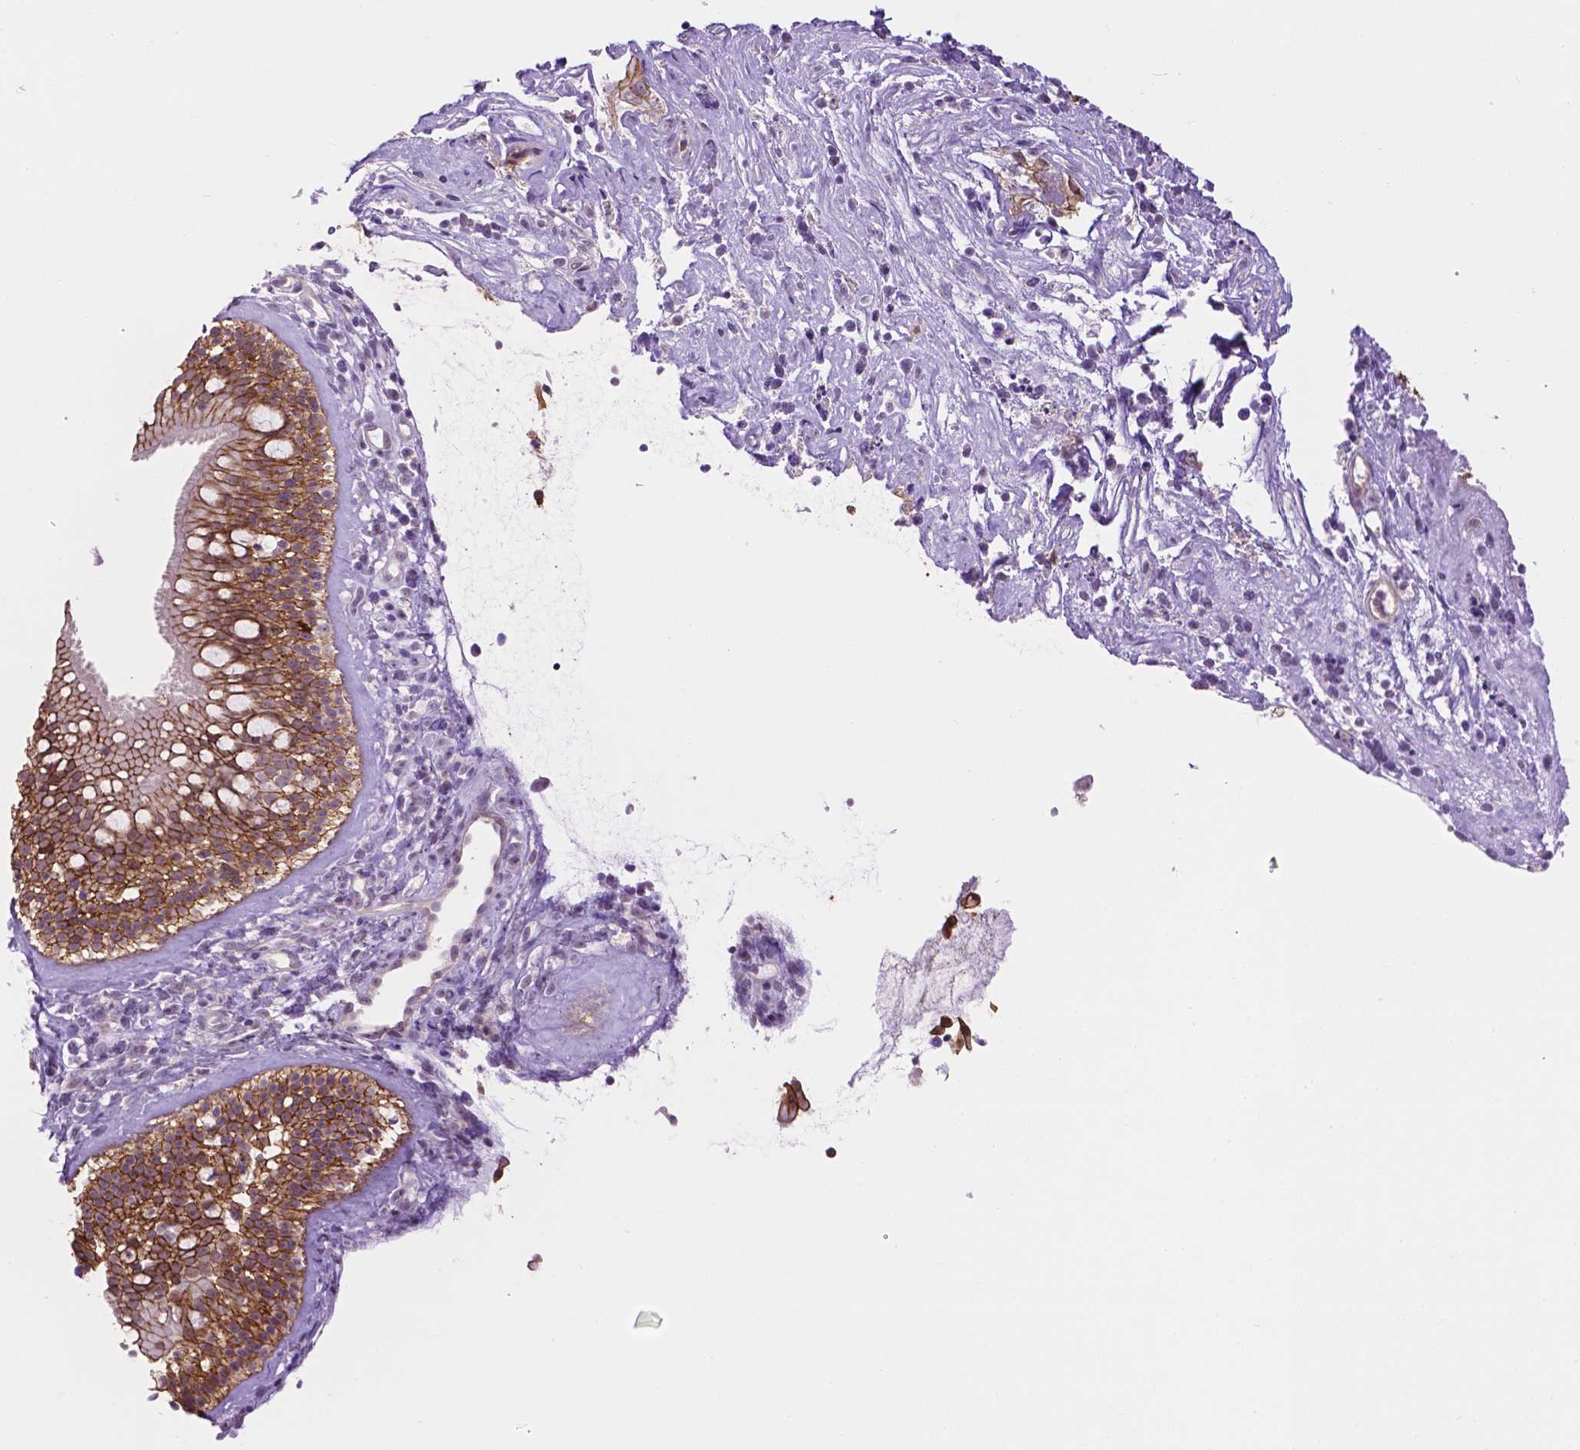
{"staining": {"intensity": "moderate", "quantity": ">75%", "location": "cytoplasmic/membranous"}, "tissue": "nasopharynx", "cell_type": "Respiratory epithelial cells", "image_type": "normal", "snomed": [{"axis": "morphology", "description": "Normal tissue, NOS"}, {"axis": "topography", "description": "Nasopharynx"}], "caption": "A brown stain labels moderate cytoplasmic/membranous positivity of a protein in respiratory epithelial cells of normal nasopharynx.", "gene": "TACSTD2", "patient": {"sex": "male", "age": 68}}